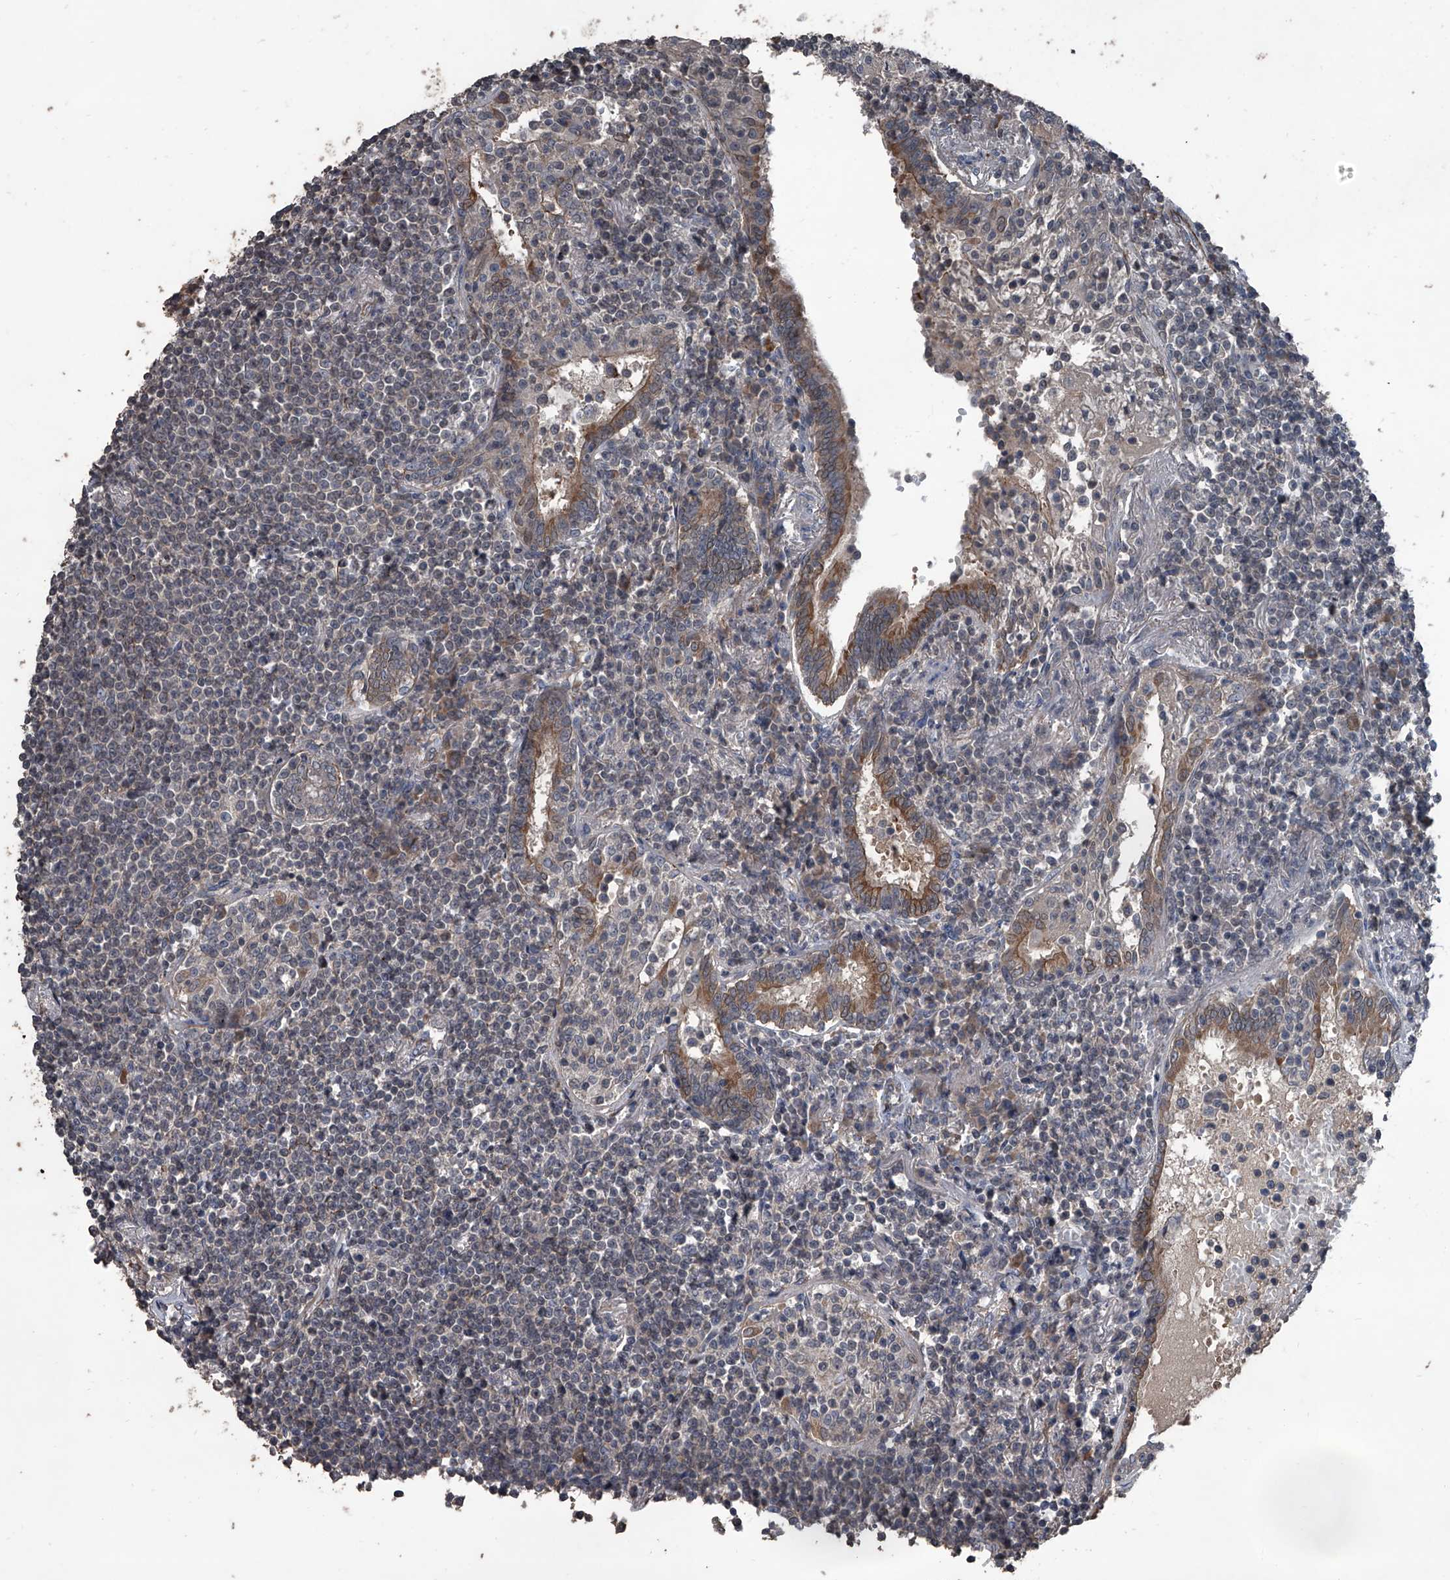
{"staining": {"intensity": "weak", "quantity": "<25%", "location": "cytoplasmic/membranous"}, "tissue": "lymphoma", "cell_type": "Tumor cells", "image_type": "cancer", "snomed": [{"axis": "morphology", "description": "Malignant lymphoma, non-Hodgkin's type, Low grade"}, {"axis": "topography", "description": "Lung"}], "caption": "IHC of lymphoma demonstrates no staining in tumor cells.", "gene": "OARD1", "patient": {"sex": "female", "age": 71}}